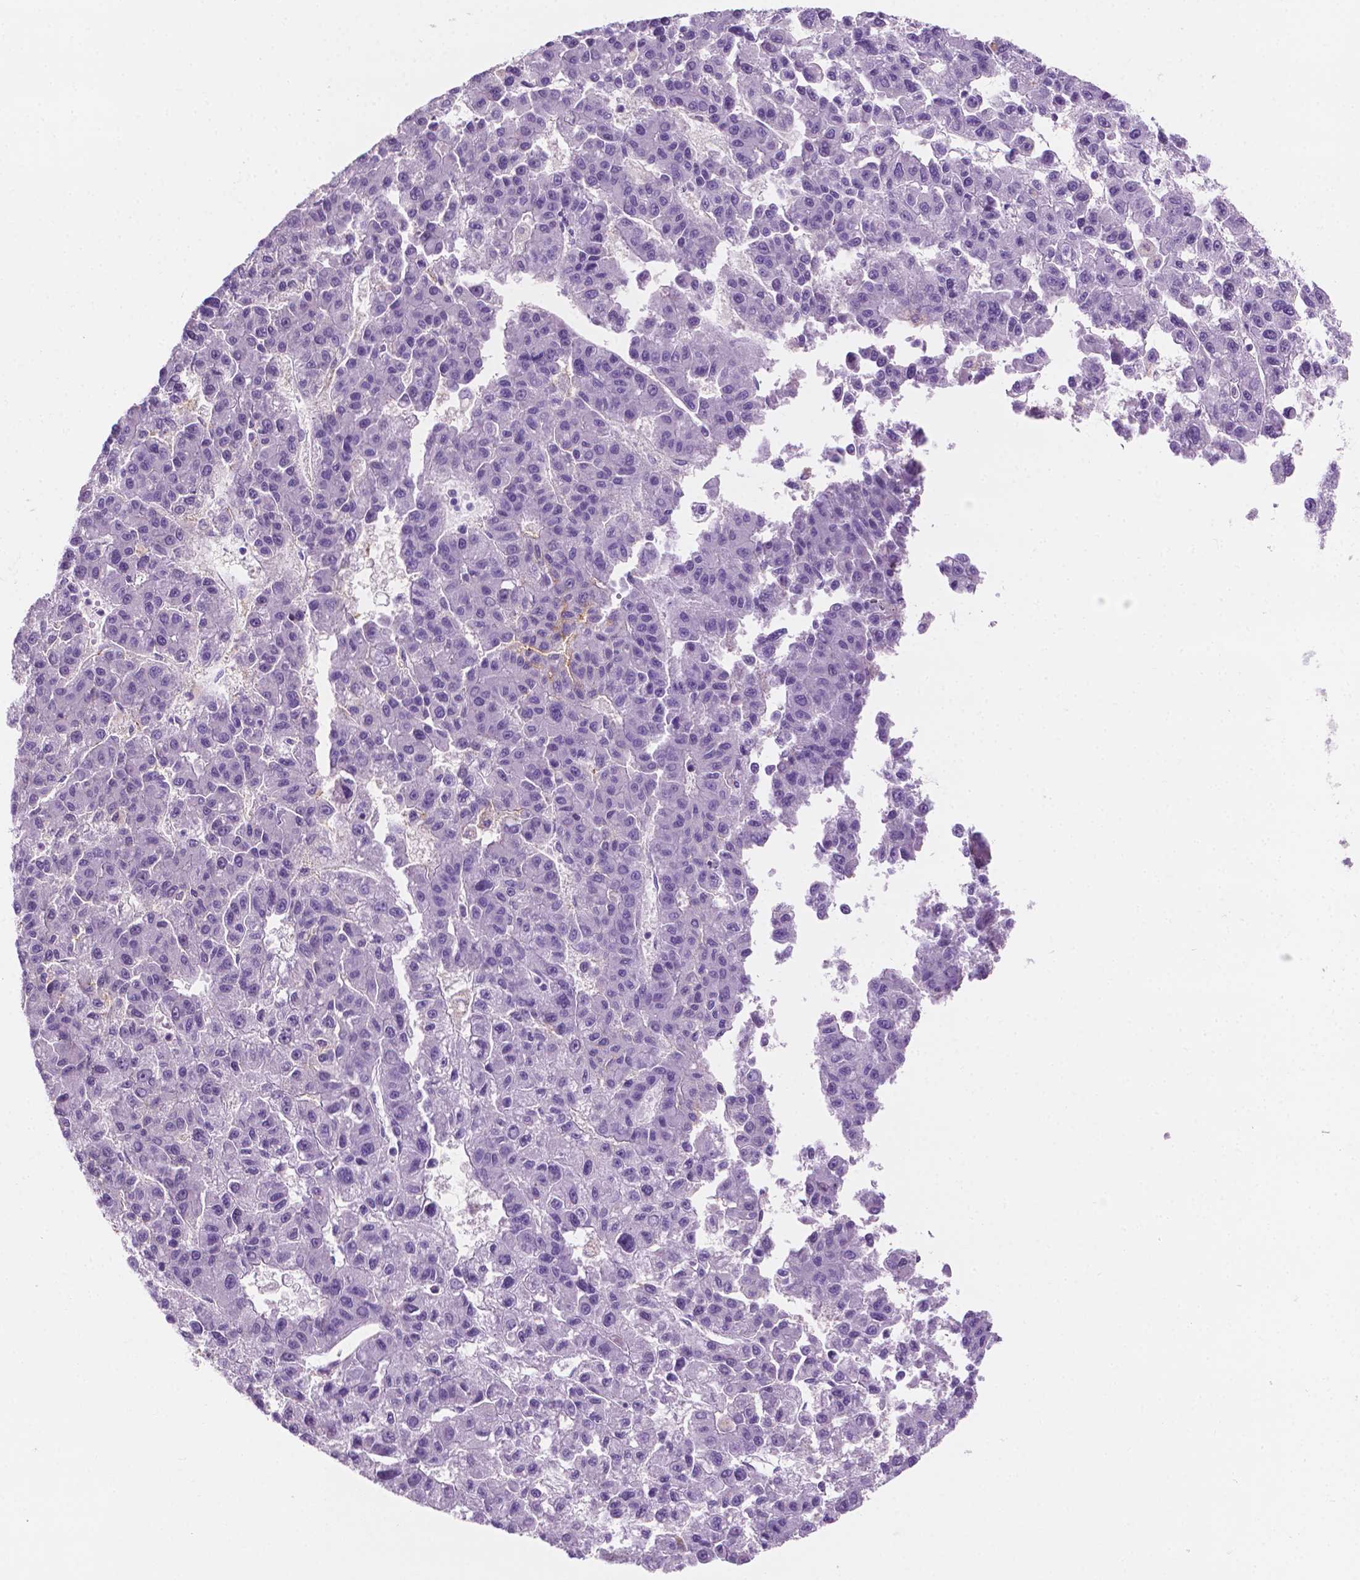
{"staining": {"intensity": "negative", "quantity": "none", "location": "none"}, "tissue": "liver cancer", "cell_type": "Tumor cells", "image_type": "cancer", "snomed": [{"axis": "morphology", "description": "Carcinoma, Hepatocellular, NOS"}, {"axis": "topography", "description": "Liver"}], "caption": "This is an immunohistochemistry histopathology image of hepatocellular carcinoma (liver). There is no expression in tumor cells.", "gene": "EPPK1", "patient": {"sex": "male", "age": 70}}